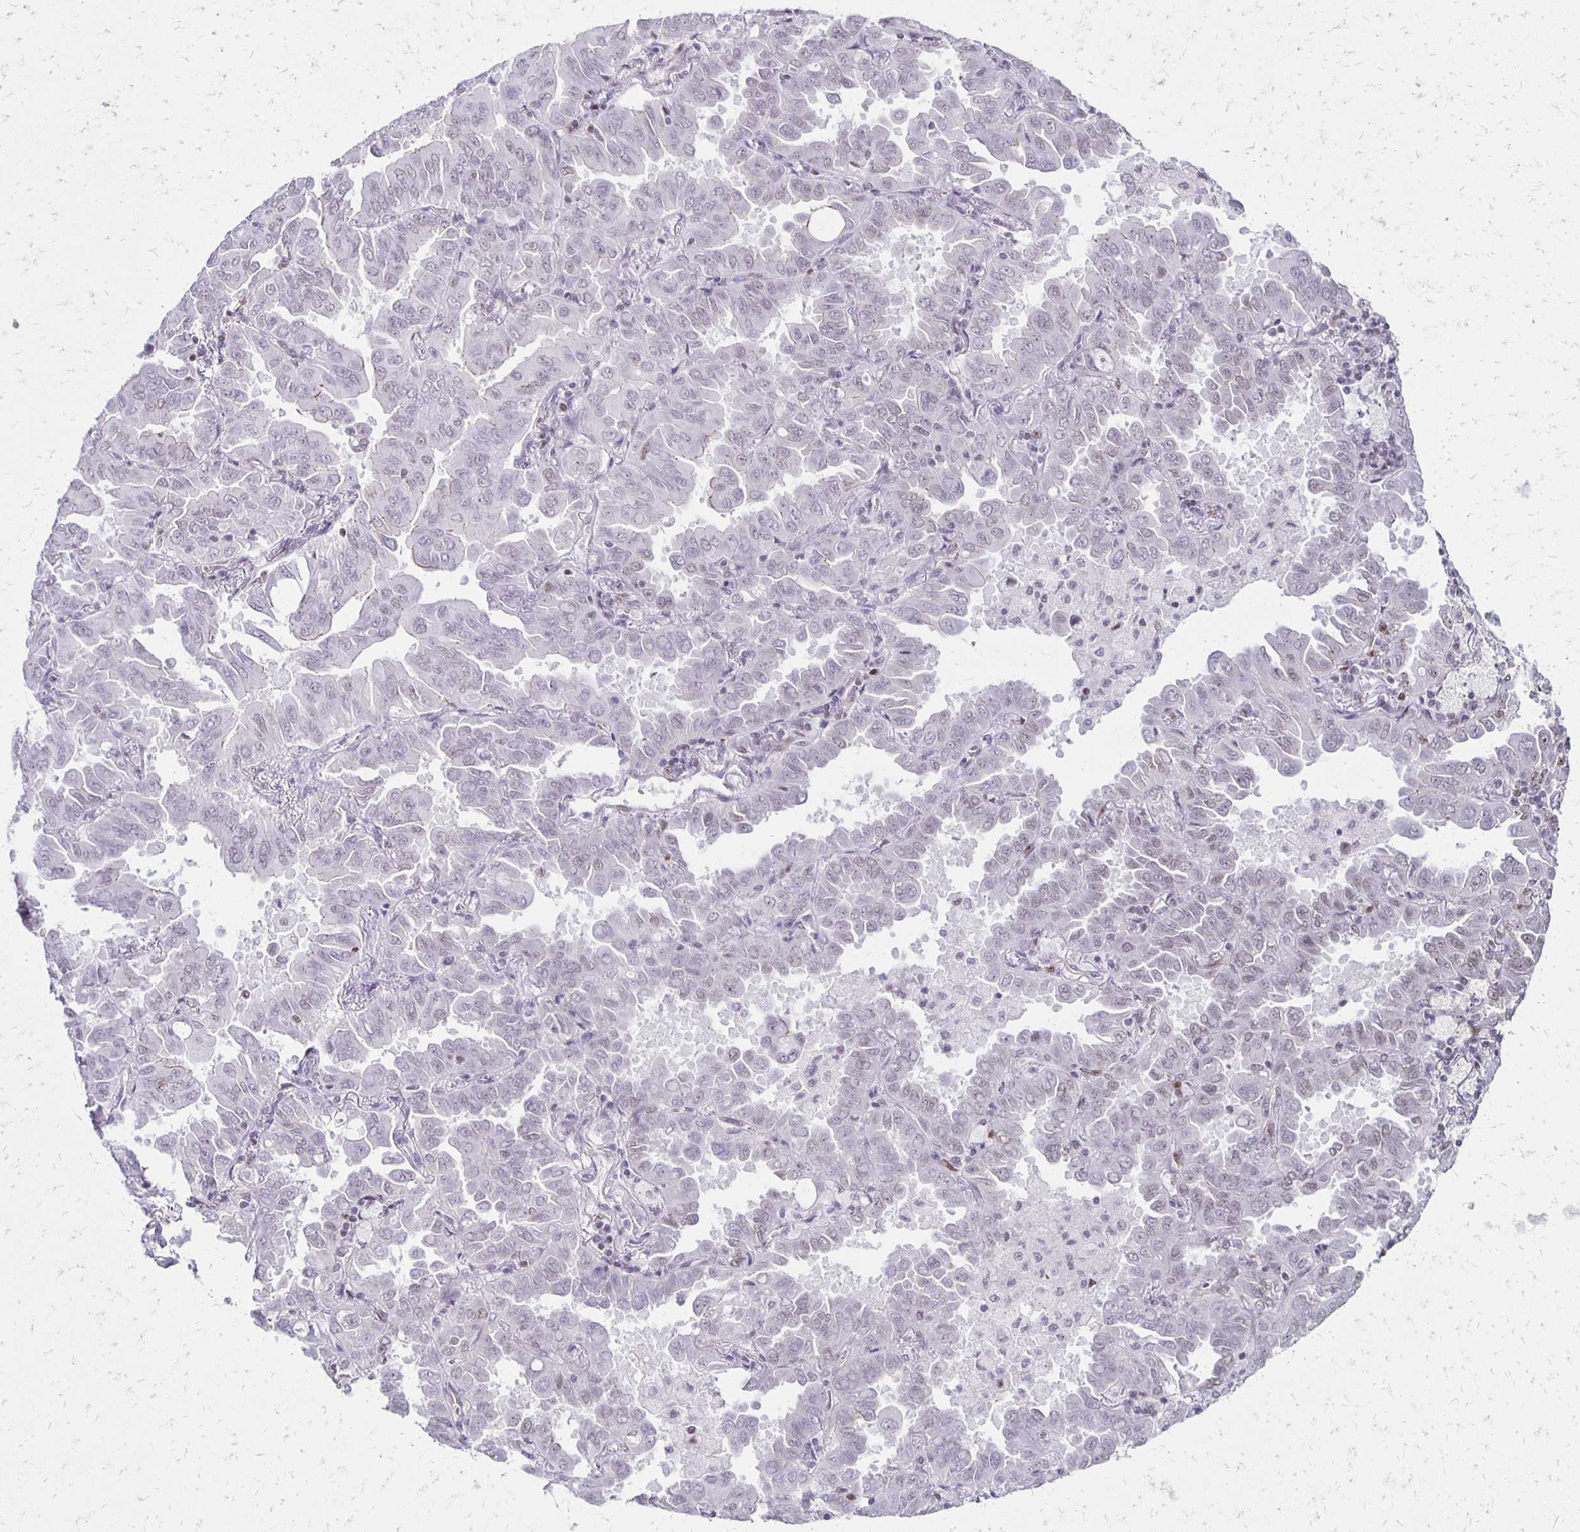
{"staining": {"intensity": "negative", "quantity": "none", "location": "none"}, "tissue": "lung cancer", "cell_type": "Tumor cells", "image_type": "cancer", "snomed": [{"axis": "morphology", "description": "Adenocarcinoma, NOS"}, {"axis": "topography", "description": "Lung"}], "caption": "This is an immunohistochemistry micrograph of human adenocarcinoma (lung). There is no staining in tumor cells.", "gene": "DDB2", "patient": {"sex": "male", "age": 64}}